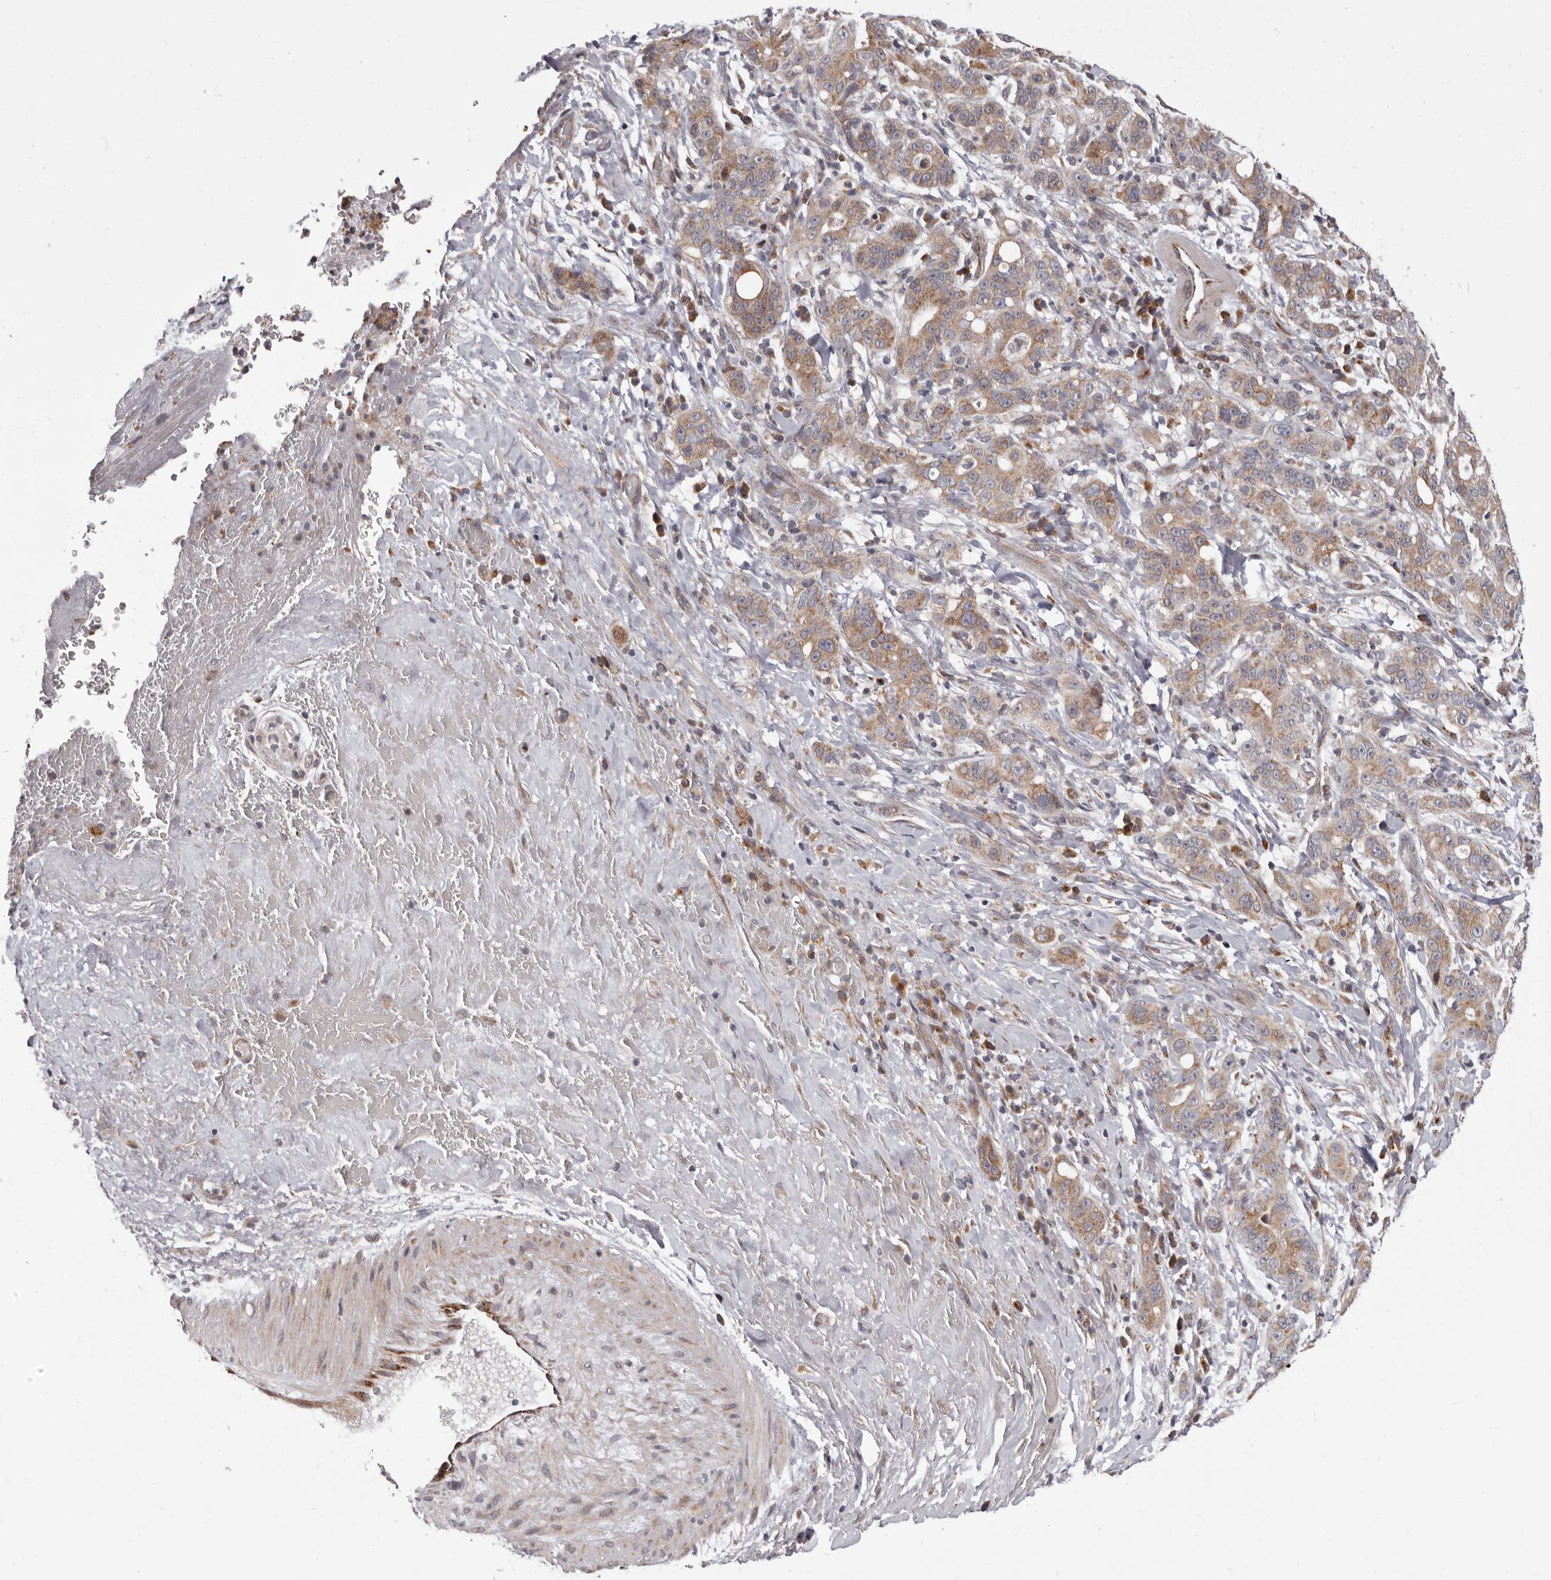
{"staining": {"intensity": "moderate", "quantity": ">75%", "location": "cytoplasmic/membranous"}, "tissue": "liver cancer", "cell_type": "Tumor cells", "image_type": "cancer", "snomed": [{"axis": "morphology", "description": "Cholangiocarcinoma"}, {"axis": "topography", "description": "Liver"}], "caption": "Human liver cholangiocarcinoma stained with a brown dye shows moderate cytoplasmic/membranous positive expression in about >75% of tumor cells.", "gene": "TOR3A", "patient": {"sex": "female", "age": 38}}